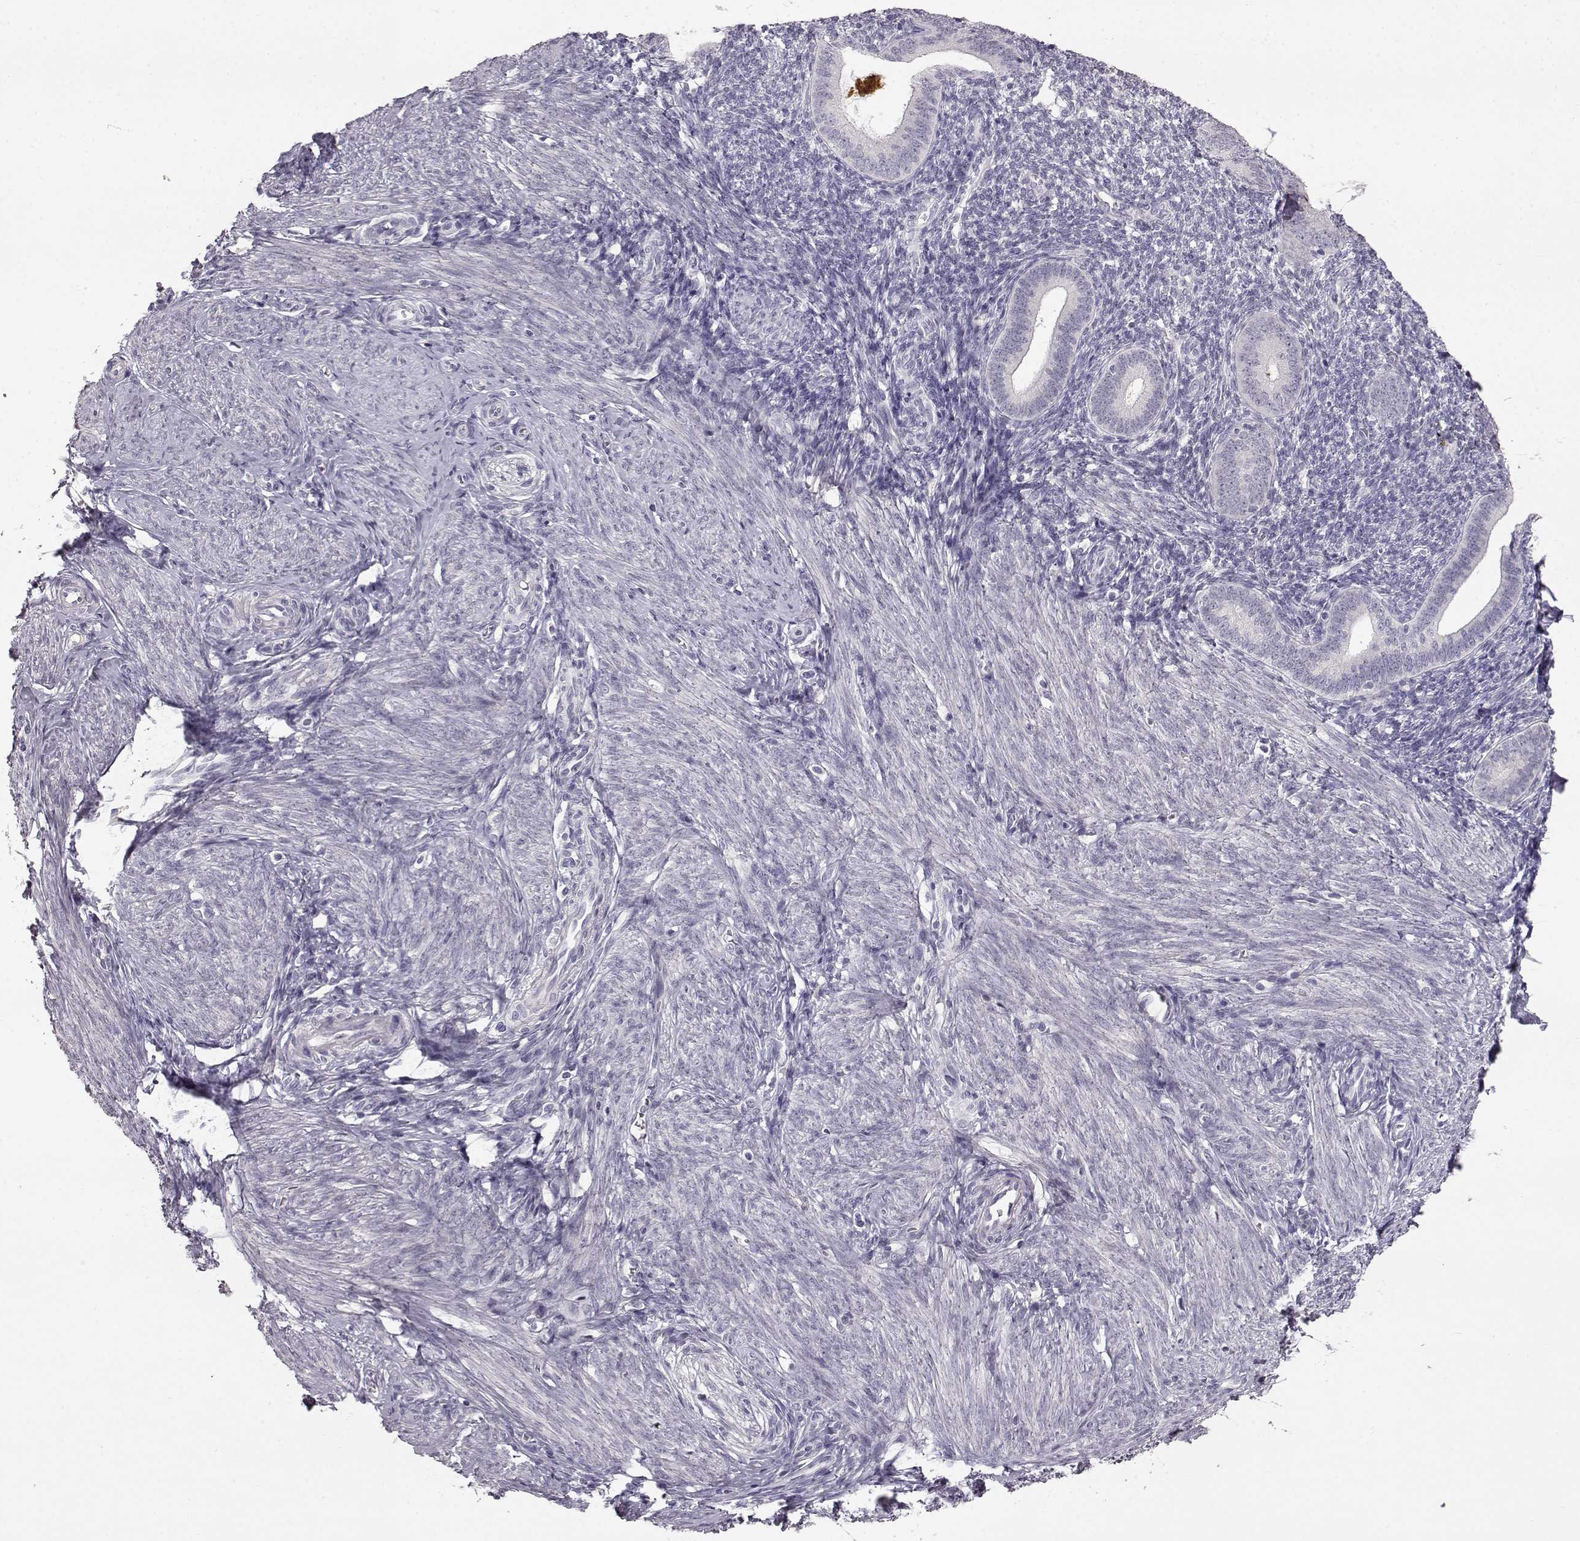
{"staining": {"intensity": "weak", "quantity": "25%-75%", "location": "cytoplasmic/membranous,nuclear"}, "tissue": "endometrium", "cell_type": "Cells in endometrial stroma", "image_type": "normal", "snomed": [{"axis": "morphology", "description": "Normal tissue, NOS"}, {"axis": "topography", "description": "Endometrium"}], "caption": "Cells in endometrial stroma demonstrate weak cytoplasmic/membranous,nuclear staining in about 25%-75% of cells in benign endometrium. The protein of interest is shown in brown color, while the nuclei are stained blue.", "gene": "SPAG17", "patient": {"sex": "female", "age": 40}}